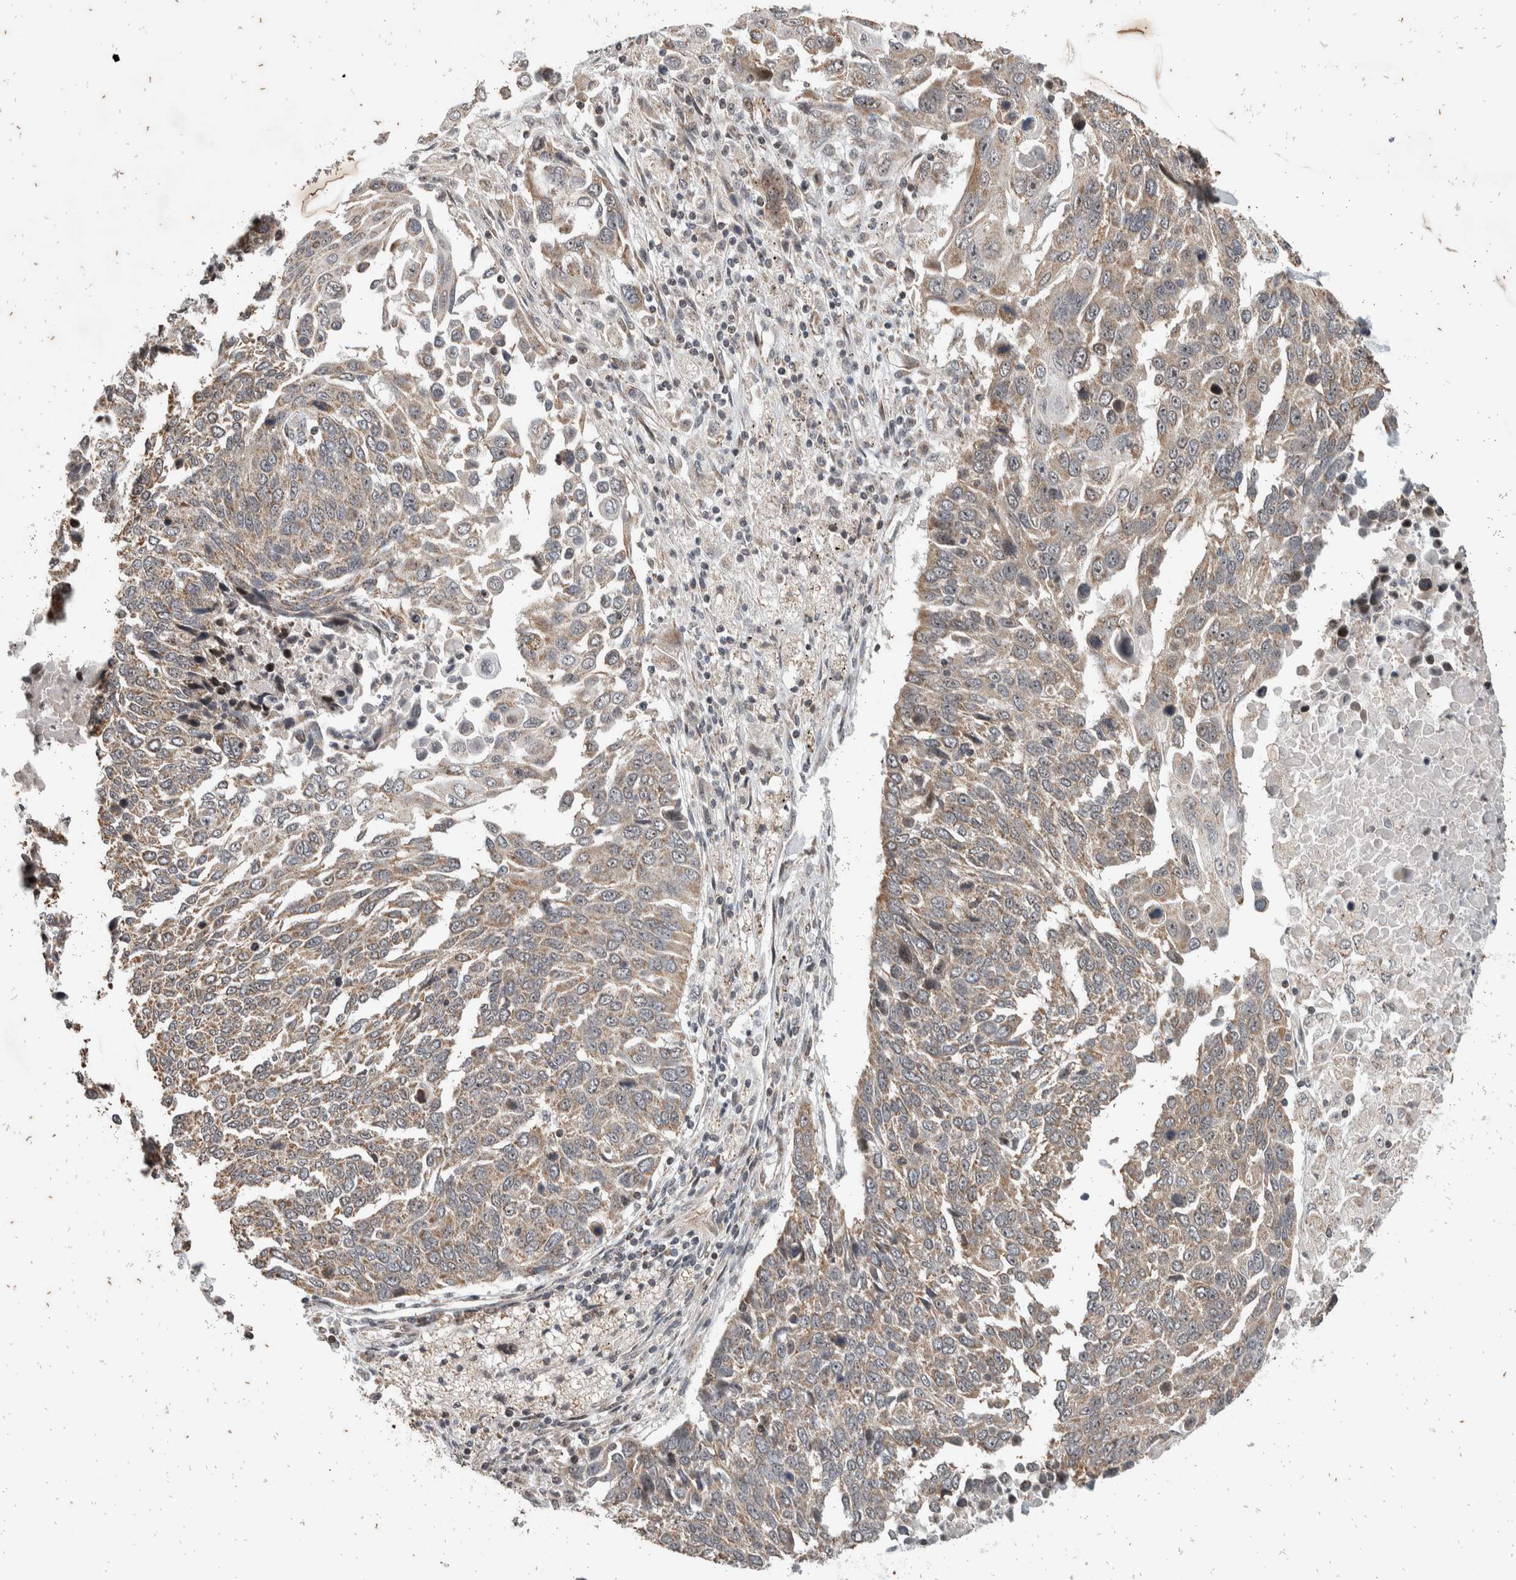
{"staining": {"intensity": "weak", "quantity": "<25%", "location": "cytoplasmic/membranous"}, "tissue": "lung cancer", "cell_type": "Tumor cells", "image_type": "cancer", "snomed": [{"axis": "morphology", "description": "Squamous cell carcinoma, NOS"}, {"axis": "topography", "description": "Lung"}], "caption": "Immunohistochemistry of human squamous cell carcinoma (lung) demonstrates no positivity in tumor cells. The staining was performed using DAB to visualize the protein expression in brown, while the nuclei were stained in blue with hematoxylin (Magnification: 20x).", "gene": "ATXN7L1", "patient": {"sex": "male", "age": 66}}